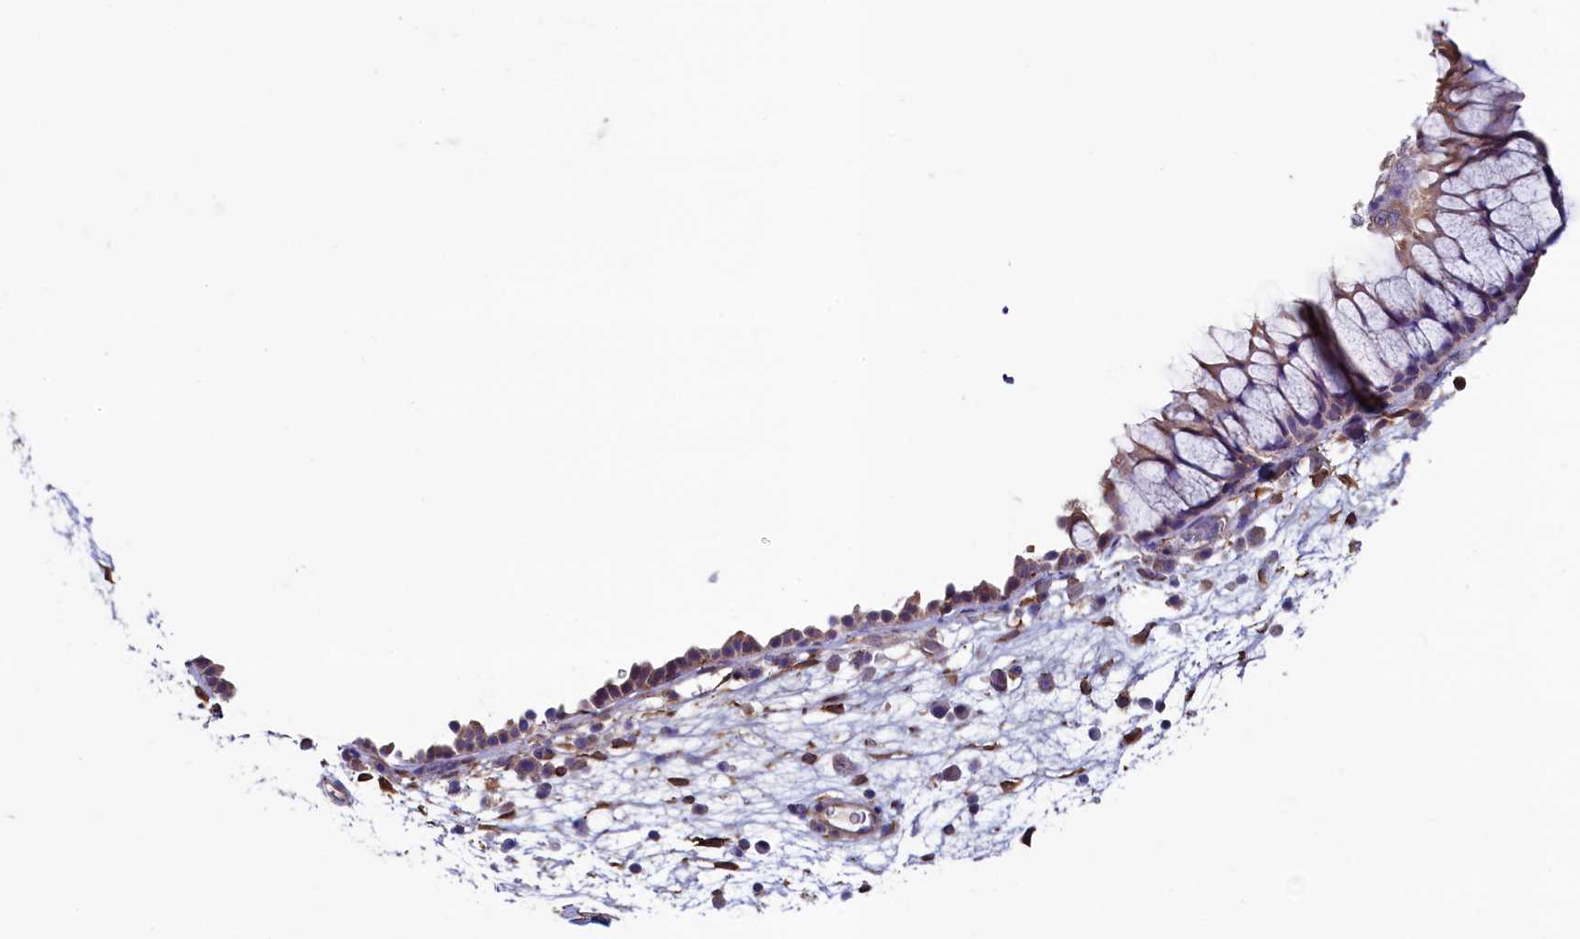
{"staining": {"intensity": "moderate", "quantity": ">75%", "location": "cytoplasmic/membranous"}, "tissue": "nasopharynx", "cell_type": "Respiratory epithelial cells", "image_type": "normal", "snomed": [{"axis": "morphology", "description": "Normal tissue, NOS"}, {"axis": "morphology", "description": "Inflammation, NOS"}, {"axis": "morphology", "description": "Malignant melanoma, Metastatic site"}, {"axis": "topography", "description": "Nasopharynx"}], "caption": "High-power microscopy captured an IHC micrograph of normal nasopharynx, revealing moderate cytoplasmic/membranous positivity in about >75% of respiratory epithelial cells. (Stains: DAB in brown, nuclei in blue, Microscopy: brightfield microscopy at high magnification).", "gene": "SPATA2L", "patient": {"sex": "male", "age": 70}}